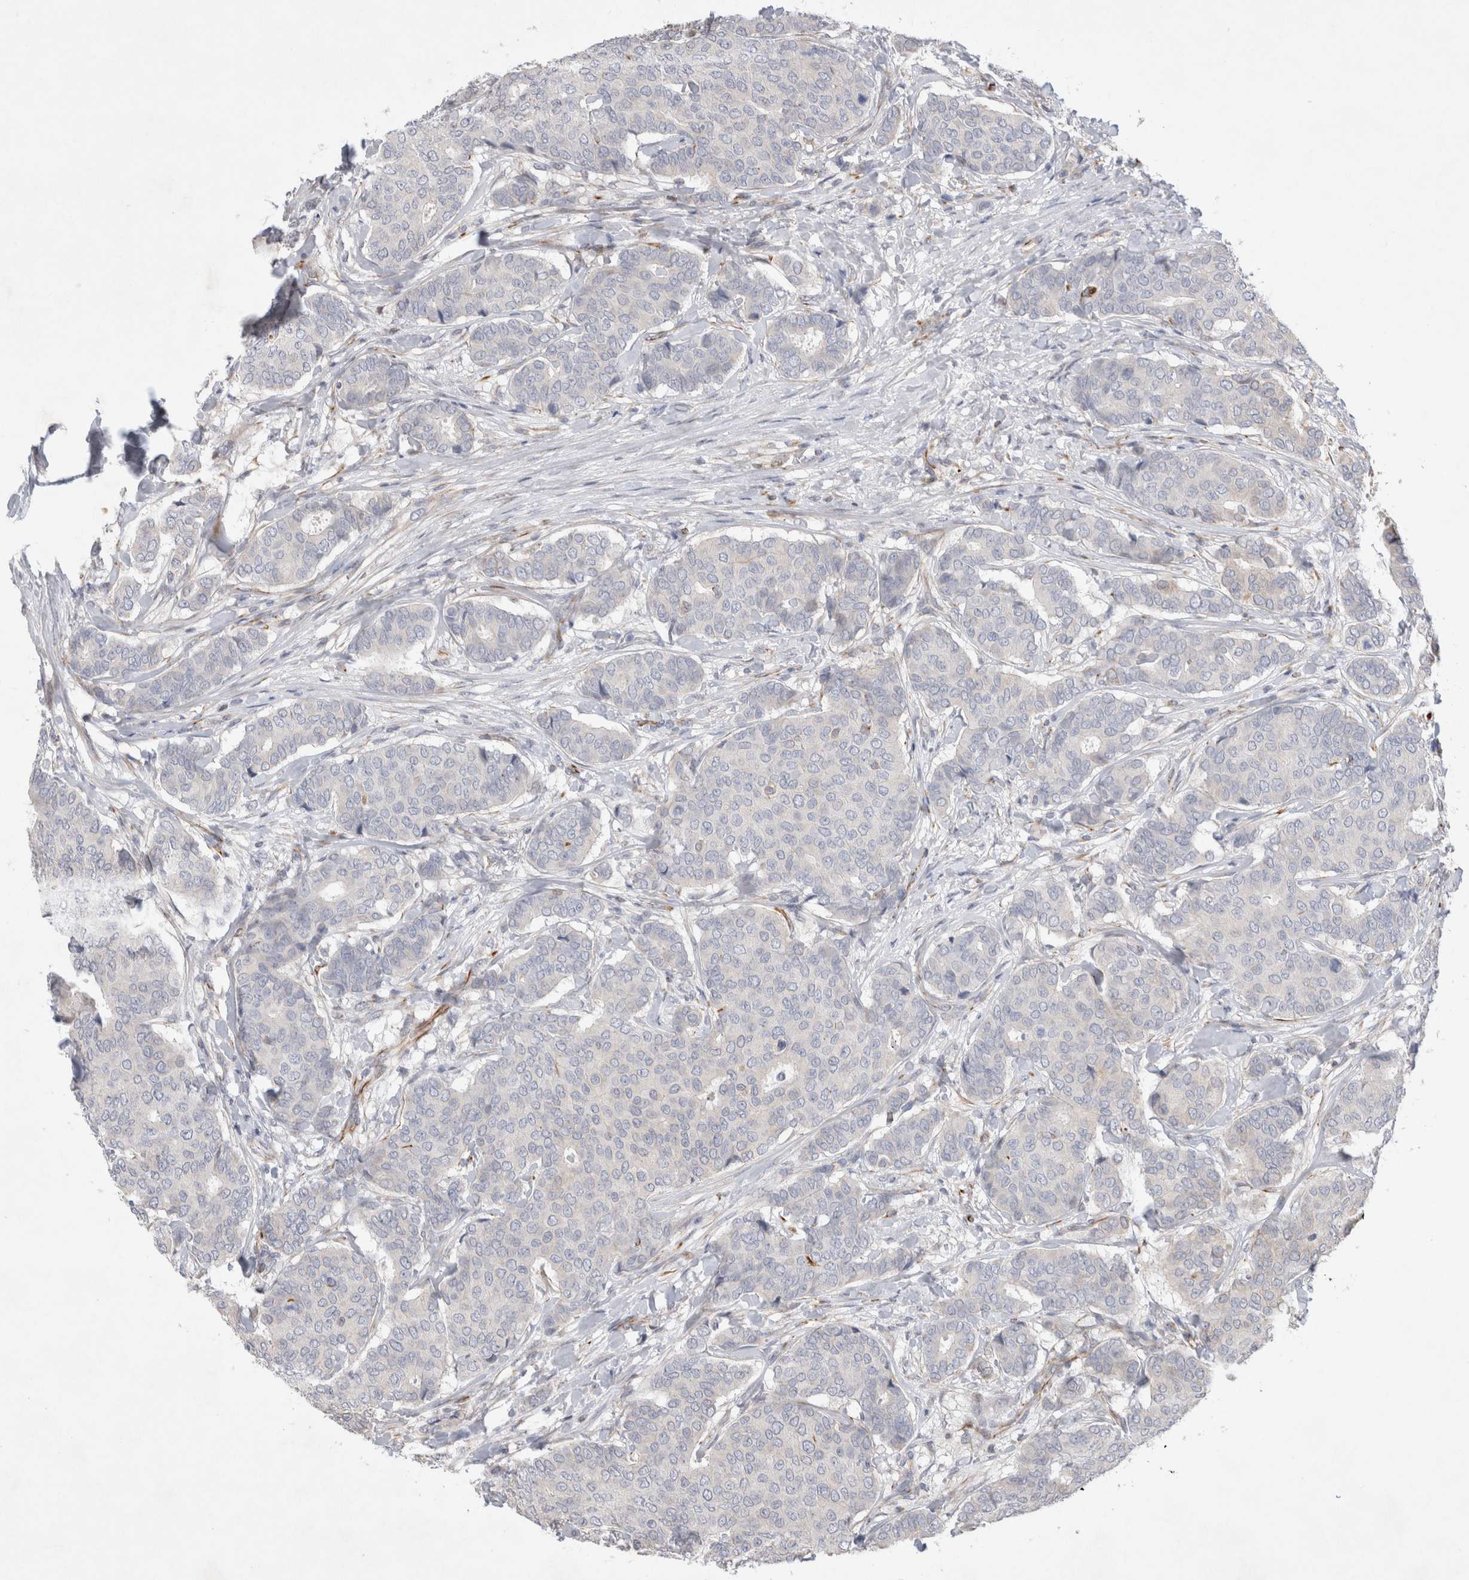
{"staining": {"intensity": "negative", "quantity": "none", "location": "none"}, "tissue": "breast cancer", "cell_type": "Tumor cells", "image_type": "cancer", "snomed": [{"axis": "morphology", "description": "Duct carcinoma"}, {"axis": "topography", "description": "Breast"}], "caption": "This is a photomicrograph of immunohistochemistry staining of invasive ductal carcinoma (breast), which shows no staining in tumor cells.", "gene": "NMU", "patient": {"sex": "female", "age": 75}}